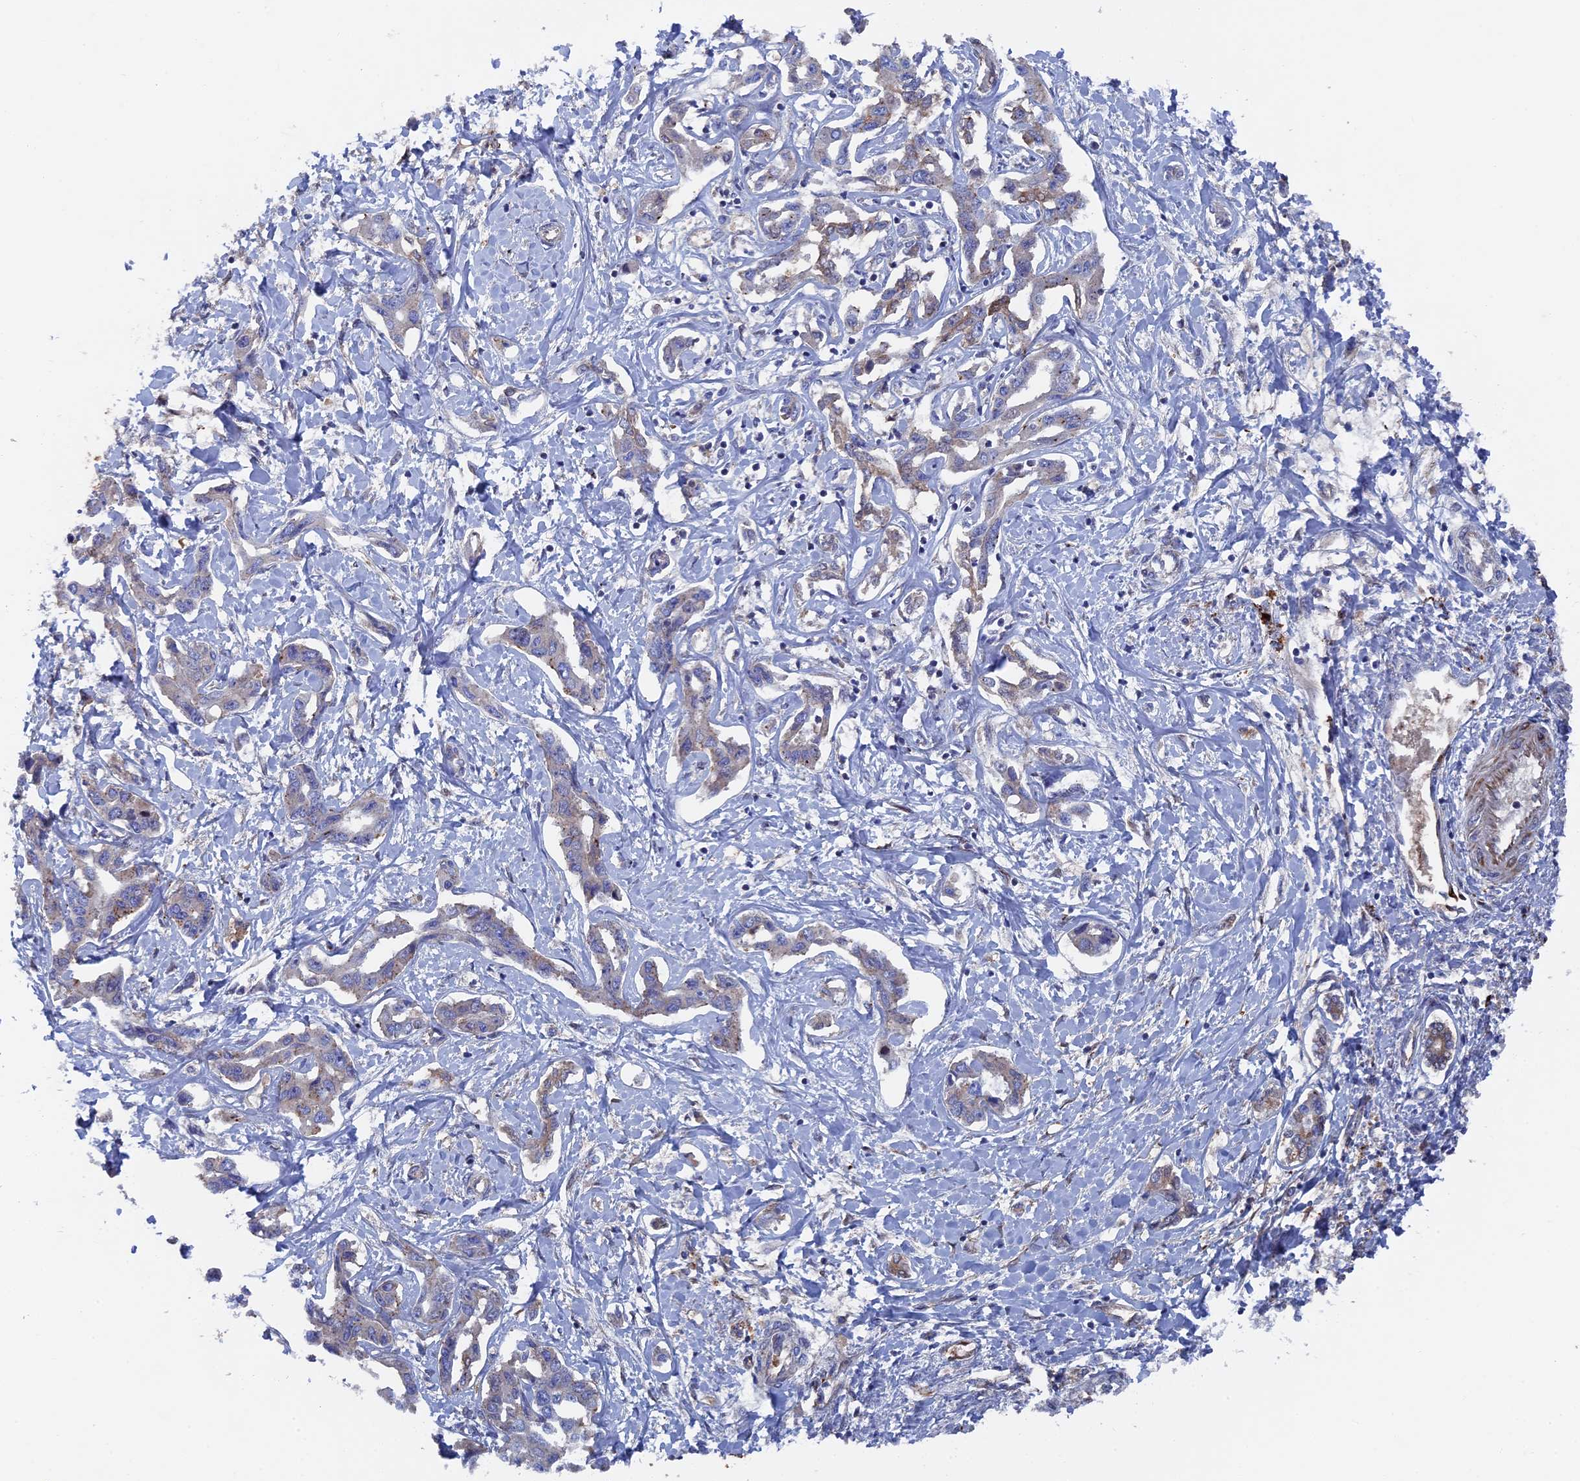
{"staining": {"intensity": "weak", "quantity": "<25%", "location": "cytoplasmic/membranous"}, "tissue": "liver cancer", "cell_type": "Tumor cells", "image_type": "cancer", "snomed": [{"axis": "morphology", "description": "Cholangiocarcinoma"}, {"axis": "topography", "description": "Liver"}], "caption": "This histopathology image is of cholangiocarcinoma (liver) stained with immunohistochemistry (IHC) to label a protein in brown with the nuclei are counter-stained blue. There is no expression in tumor cells.", "gene": "SMG9", "patient": {"sex": "male", "age": 59}}